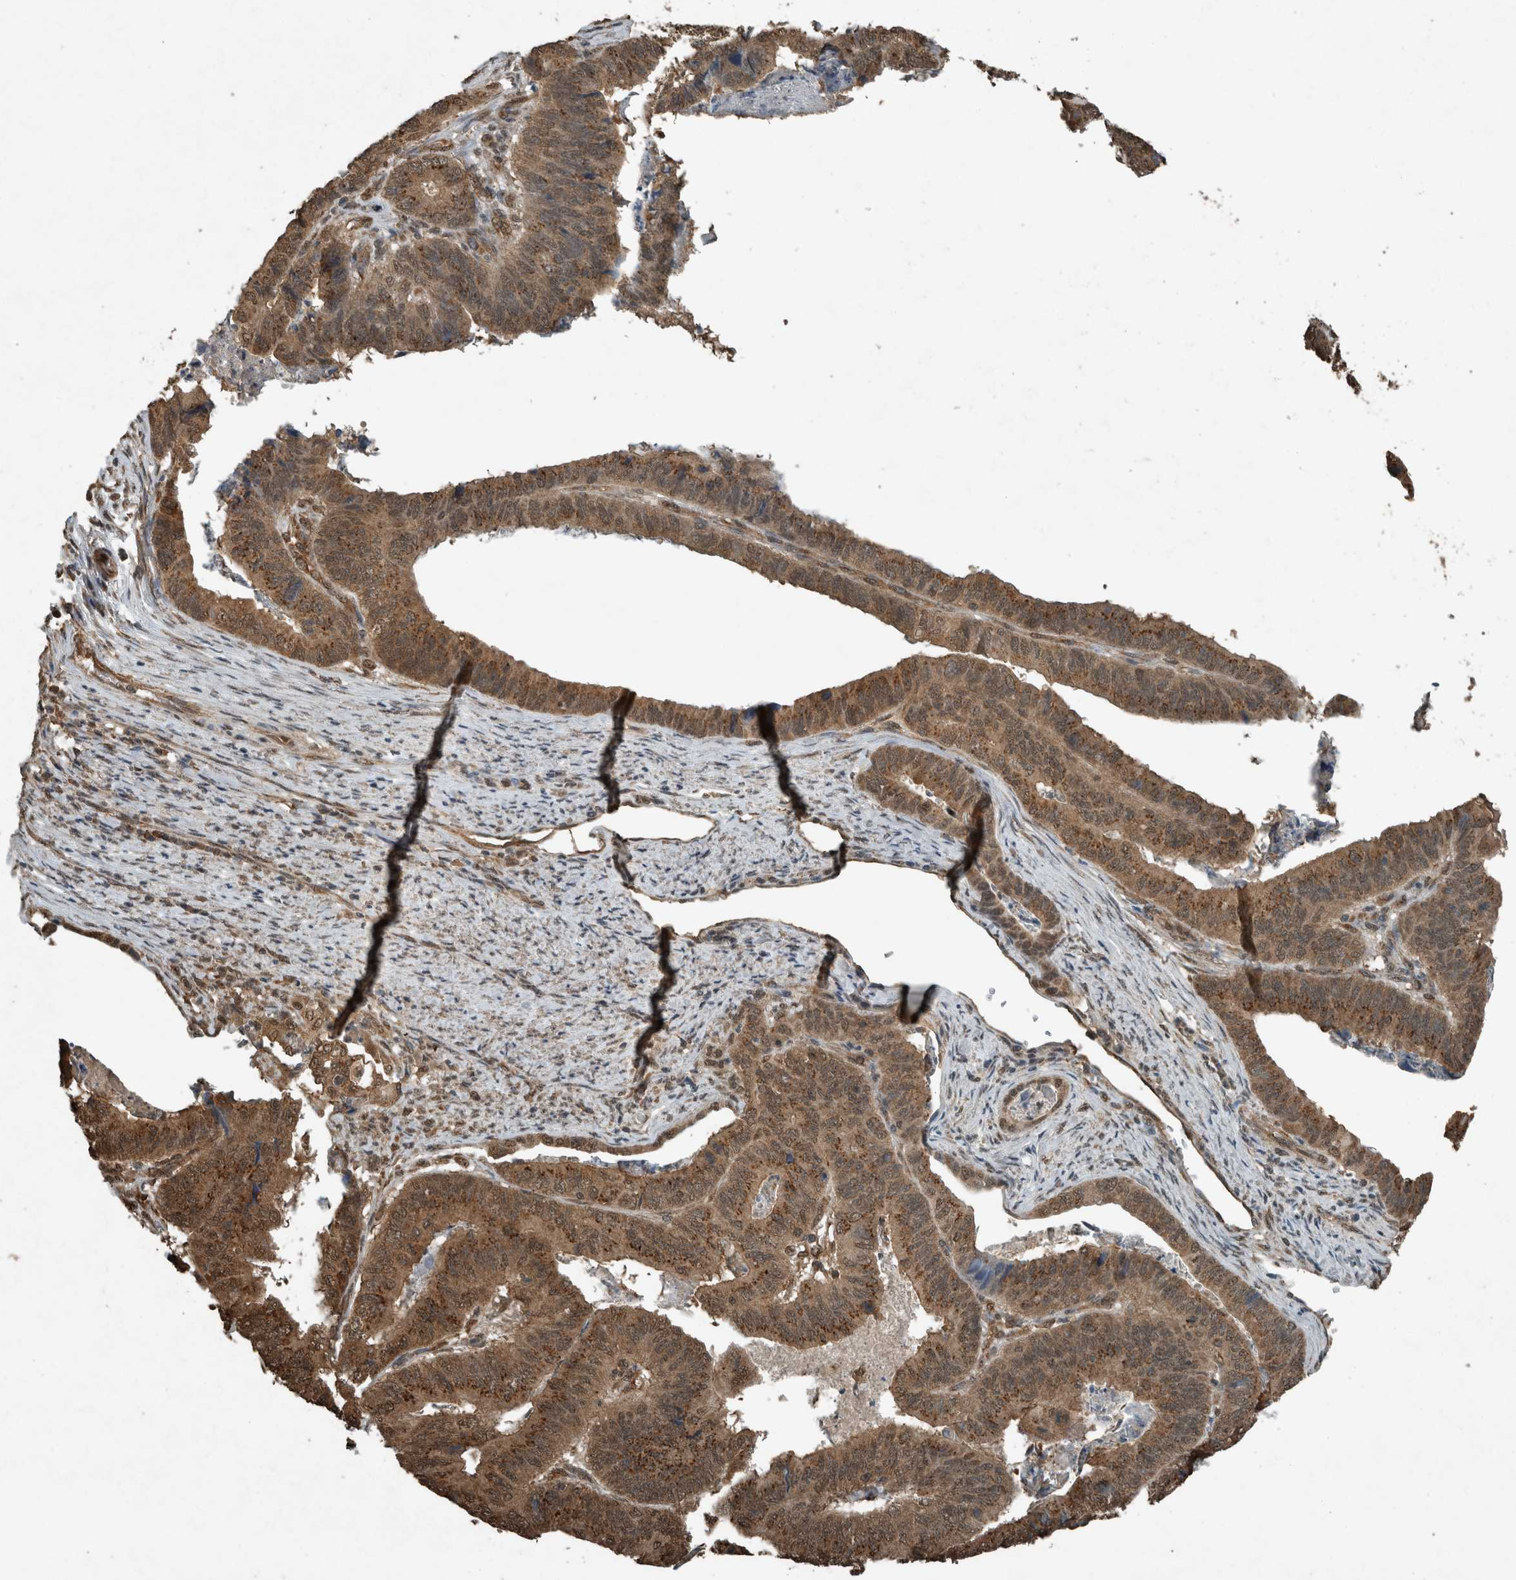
{"staining": {"intensity": "moderate", "quantity": ">75%", "location": "cytoplasmic/membranous,nuclear"}, "tissue": "stomach cancer", "cell_type": "Tumor cells", "image_type": "cancer", "snomed": [{"axis": "morphology", "description": "Adenocarcinoma, NOS"}, {"axis": "topography", "description": "Stomach, lower"}], "caption": "Immunohistochemical staining of adenocarcinoma (stomach) reveals moderate cytoplasmic/membranous and nuclear protein expression in about >75% of tumor cells. Using DAB (3,3'-diaminobenzidine) (brown) and hematoxylin (blue) stains, captured at high magnification using brightfield microscopy.", "gene": "ARHGEF12", "patient": {"sex": "male", "age": 77}}